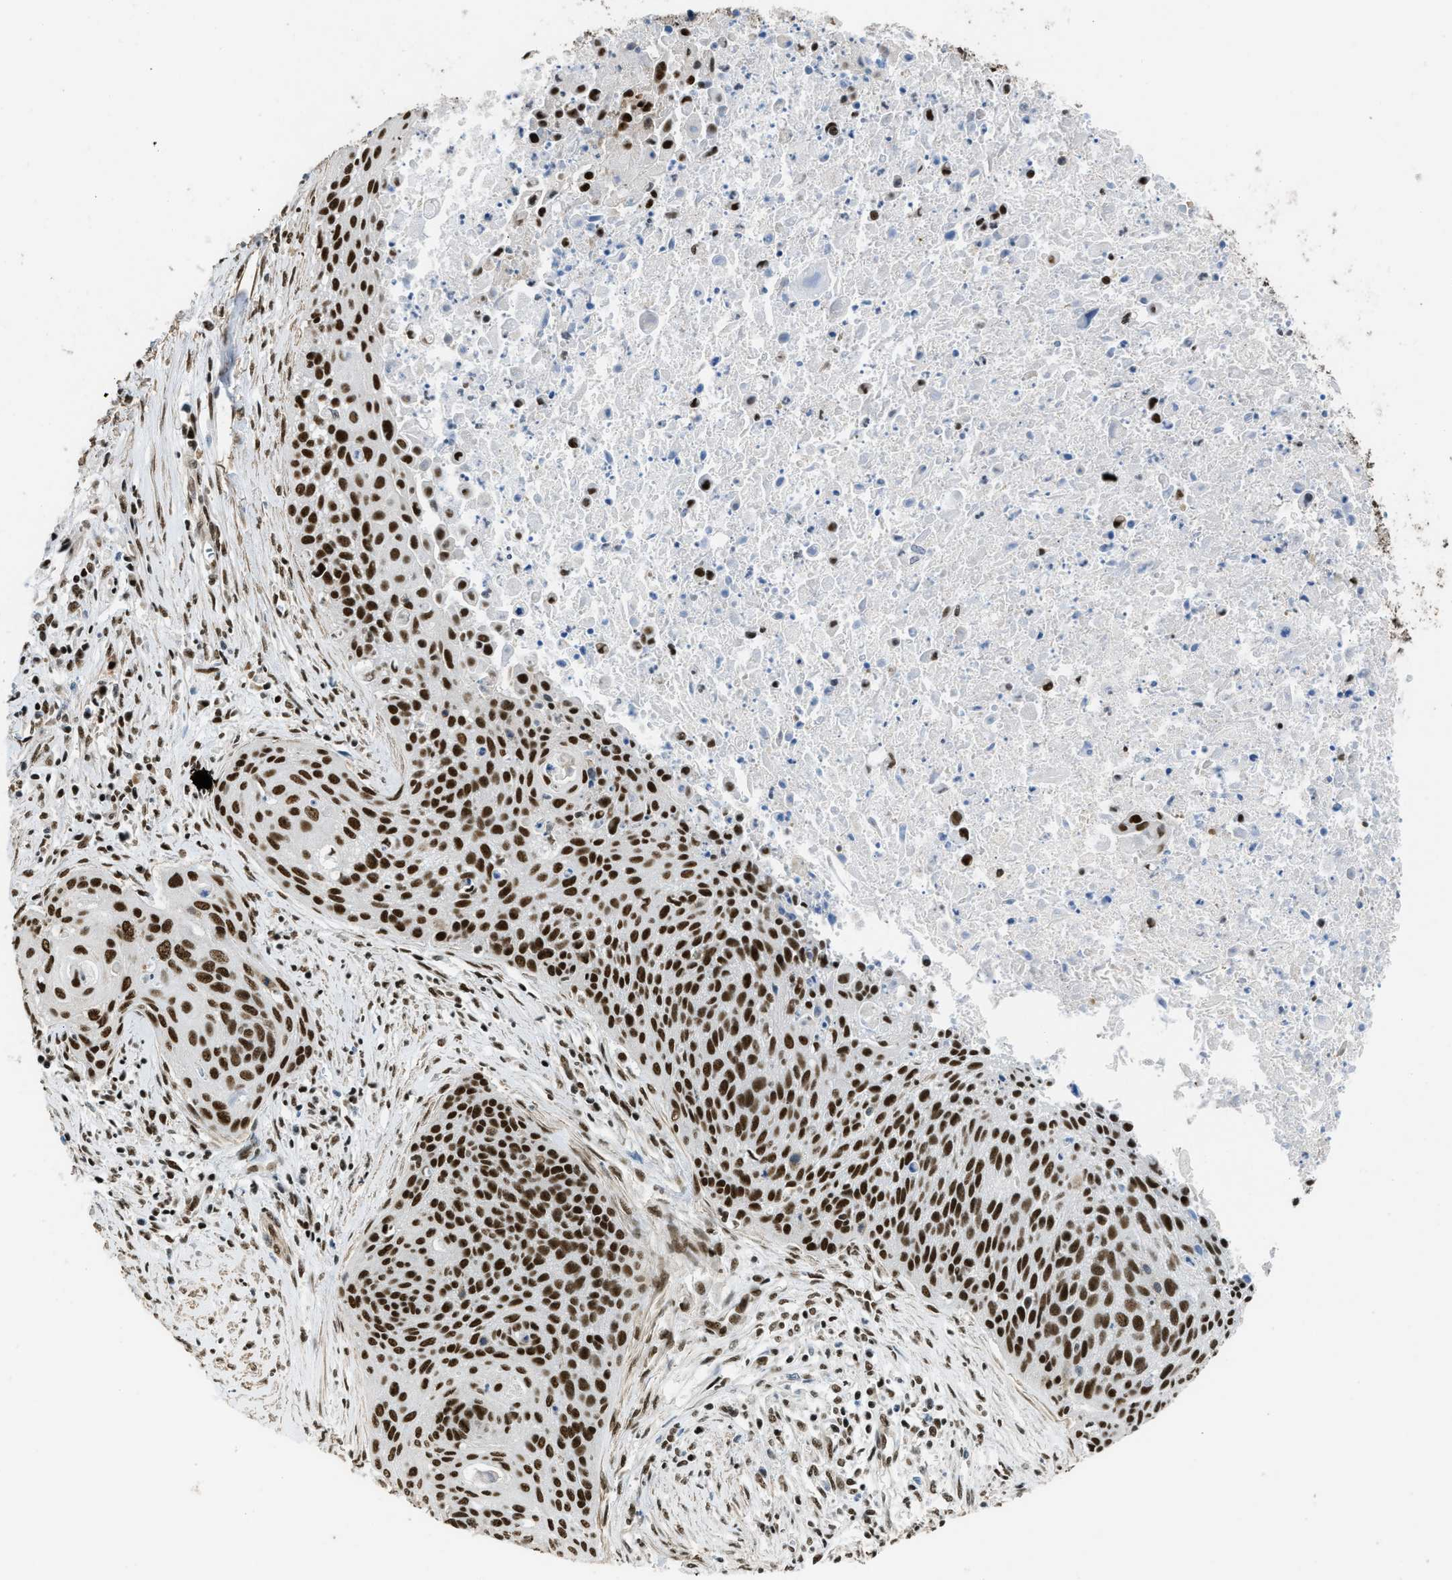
{"staining": {"intensity": "strong", "quantity": ">75%", "location": "nuclear"}, "tissue": "cervical cancer", "cell_type": "Tumor cells", "image_type": "cancer", "snomed": [{"axis": "morphology", "description": "Squamous cell carcinoma, NOS"}, {"axis": "topography", "description": "Cervix"}], "caption": "Immunohistochemical staining of squamous cell carcinoma (cervical) displays high levels of strong nuclear positivity in approximately >75% of tumor cells. Nuclei are stained in blue.", "gene": "SCAF4", "patient": {"sex": "female", "age": 55}}